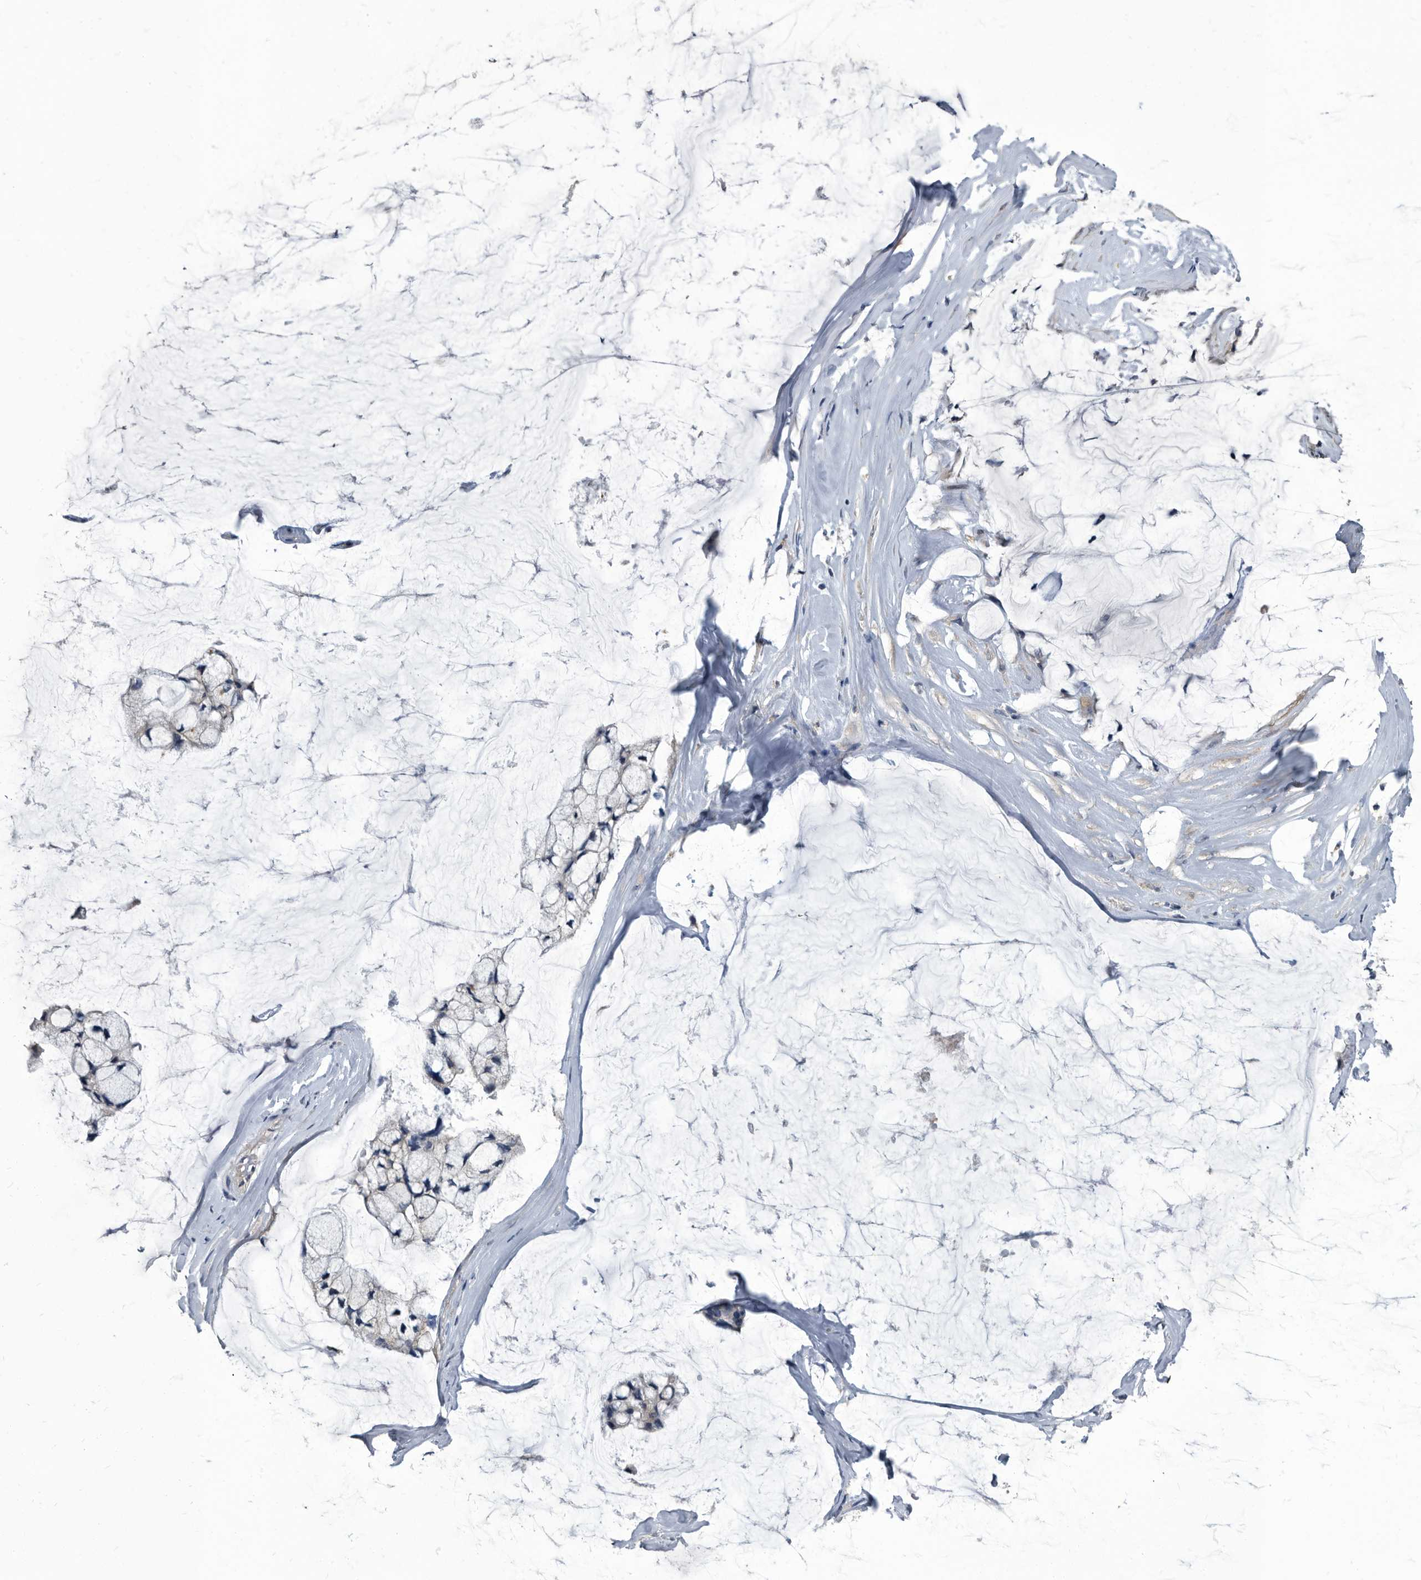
{"staining": {"intensity": "weak", "quantity": "<25%", "location": "cytoplasmic/membranous"}, "tissue": "ovarian cancer", "cell_type": "Tumor cells", "image_type": "cancer", "snomed": [{"axis": "morphology", "description": "Cystadenocarcinoma, mucinous, NOS"}, {"axis": "topography", "description": "Ovary"}], "caption": "This micrograph is of ovarian cancer stained with immunohistochemistry (IHC) to label a protein in brown with the nuclei are counter-stained blue. There is no expression in tumor cells.", "gene": "CDV3", "patient": {"sex": "female", "age": 39}}